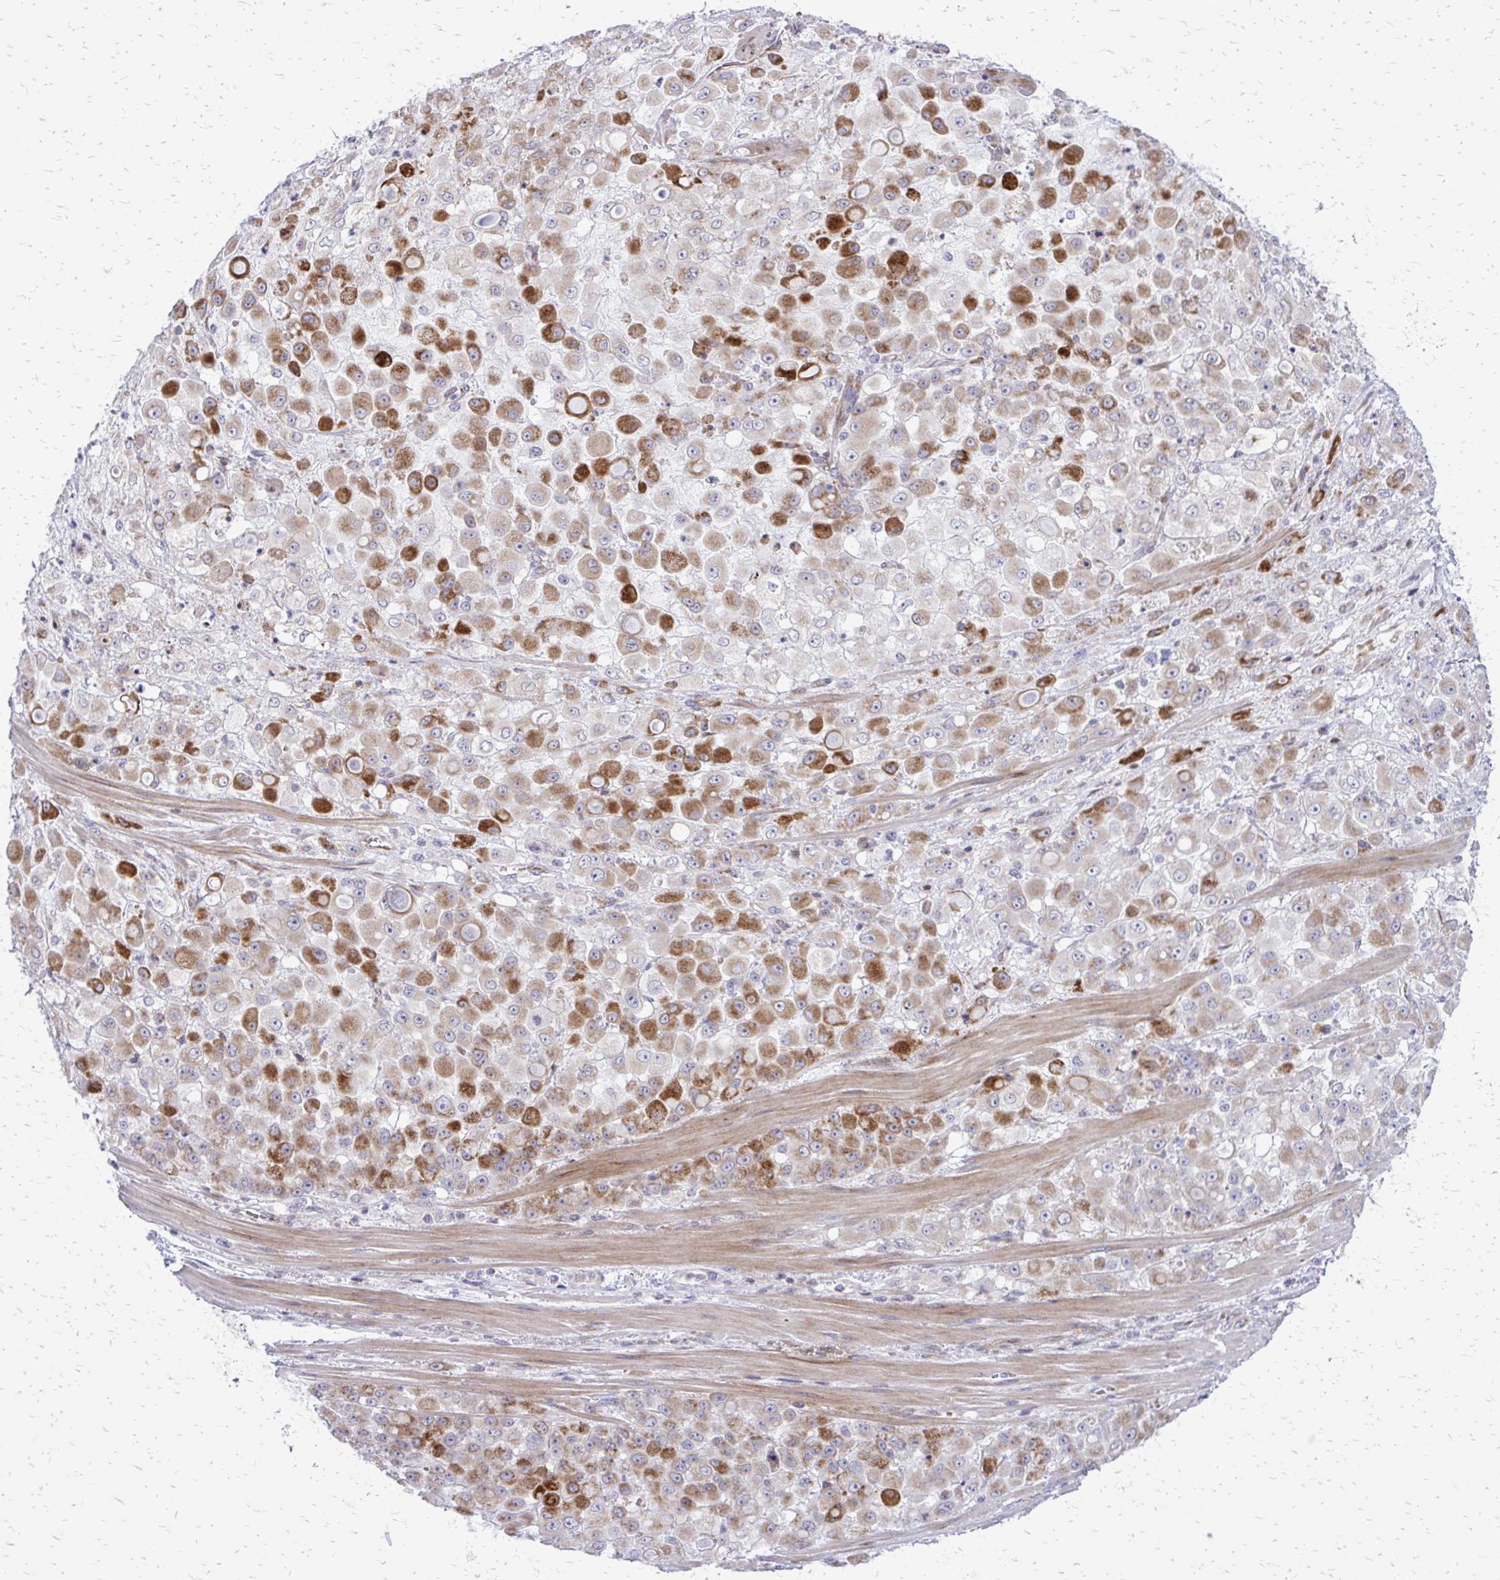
{"staining": {"intensity": "strong", "quantity": "25%-75%", "location": "cytoplasmic/membranous"}, "tissue": "stomach cancer", "cell_type": "Tumor cells", "image_type": "cancer", "snomed": [{"axis": "morphology", "description": "Adenocarcinoma, NOS"}, {"axis": "topography", "description": "Stomach"}], "caption": "Protein expression by immunohistochemistry (IHC) reveals strong cytoplasmic/membranous staining in about 25%-75% of tumor cells in stomach cancer (adenocarcinoma).", "gene": "FUNDC2", "patient": {"sex": "female", "age": 76}}